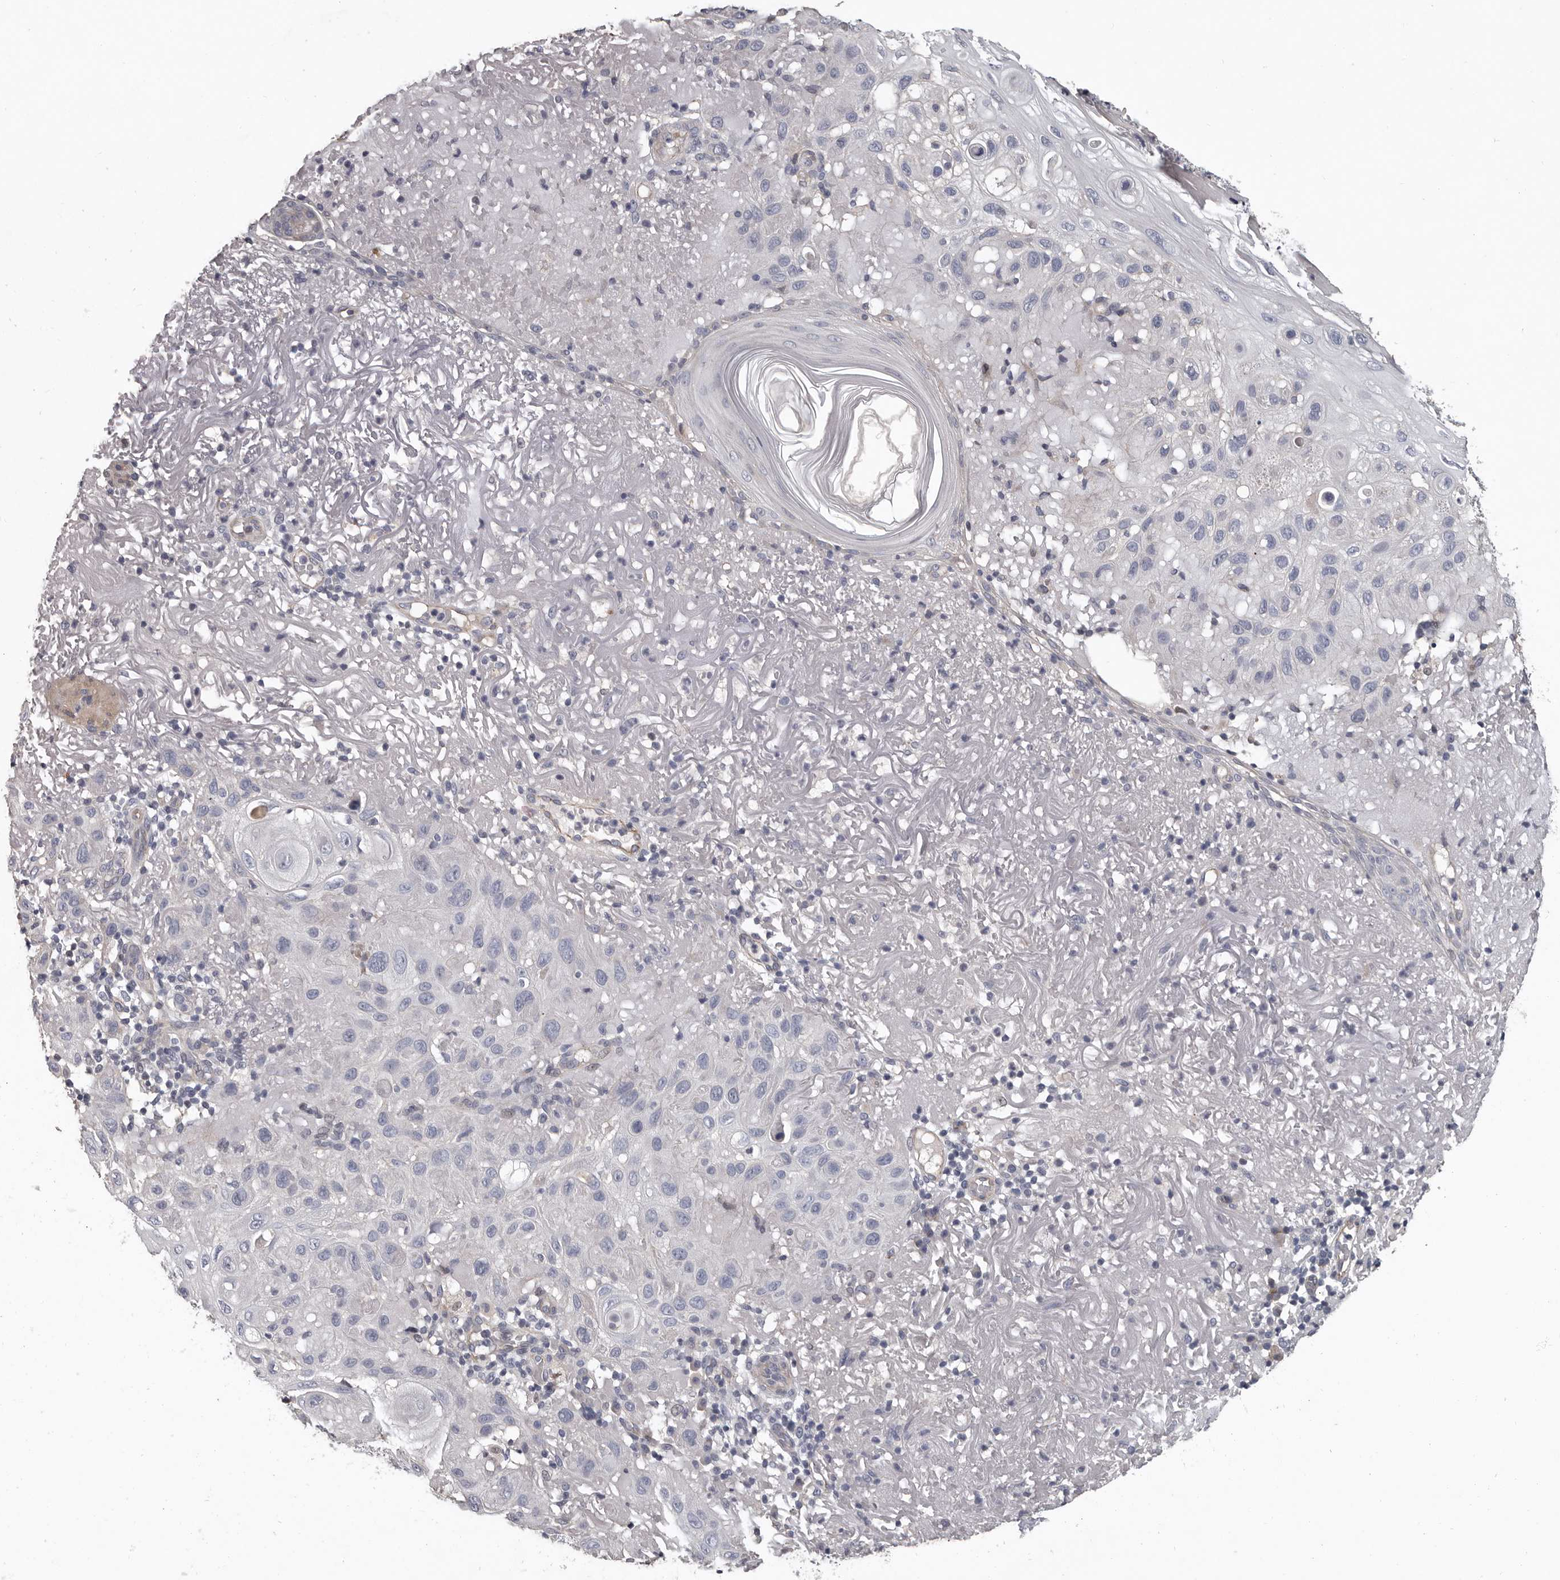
{"staining": {"intensity": "negative", "quantity": "none", "location": "none"}, "tissue": "skin cancer", "cell_type": "Tumor cells", "image_type": "cancer", "snomed": [{"axis": "morphology", "description": "Normal tissue, NOS"}, {"axis": "morphology", "description": "Squamous cell carcinoma, NOS"}, {"axis": "topography", "description": "Skin"}], "caption": "The micrograph exhibits no significant staining in tumor cells of skin squamous cell carcinoma.", "gene": "RNF217", "patient": {"sex": "female", "age": 96}}